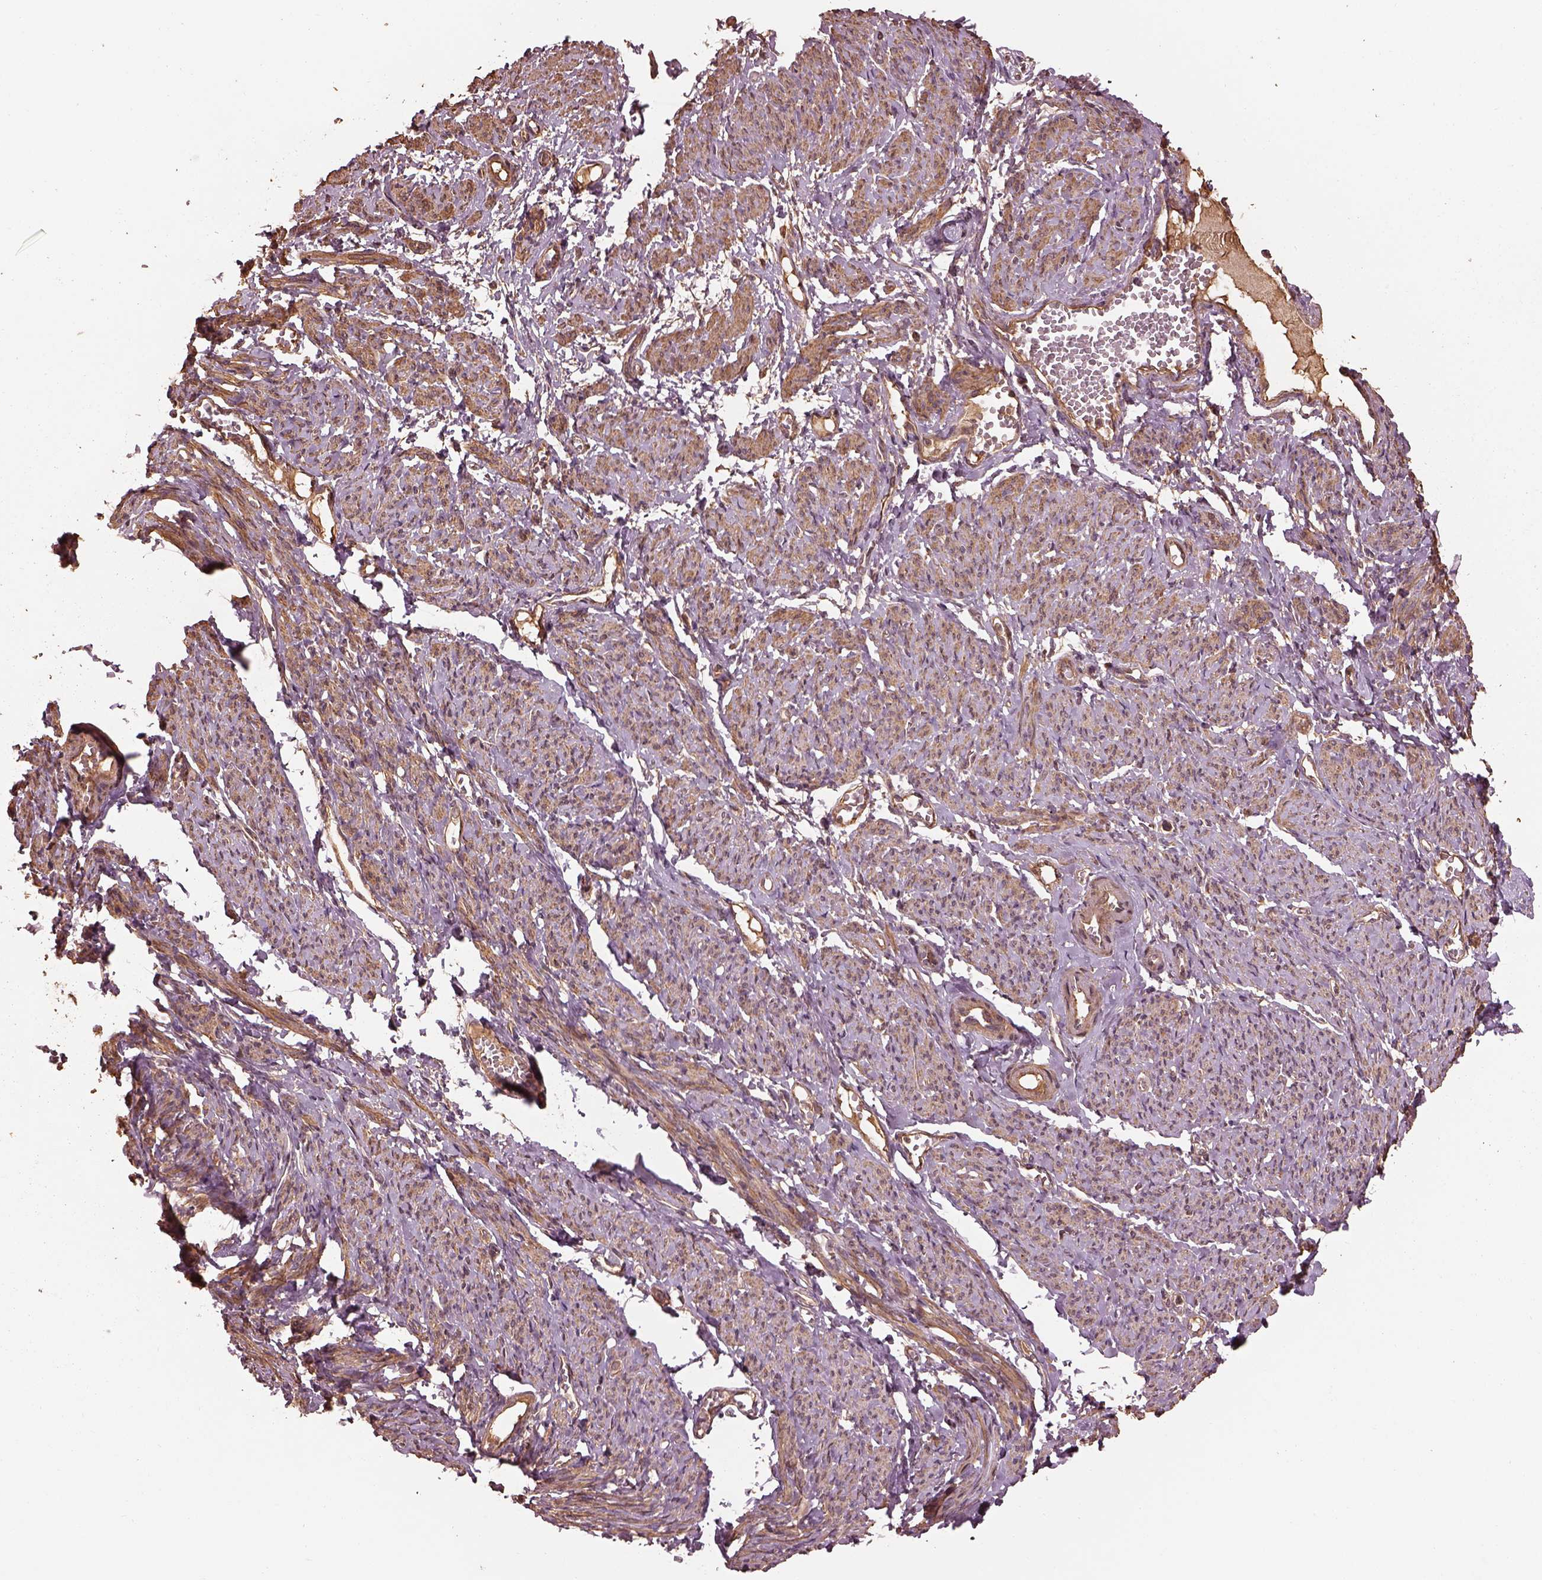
{"staining": {"intensity": "moderate", "quantity": ">75%", "location": "cytoplasmic/membranous"}, "tissue": "smooth muscle", "cell_type": "Smooth muscle cells", "image_type": "normal", "snomed": [{"axis": "morphology", "description": "Normal tissue, NOS"}, {"axis": "topography", "description": "Smooth muscle"}], "caption": "The image exhibits staining of benign smooth muscle, revealing moderate cytoplasmic/membranous protein expression (brown color) within smooth muscle cells.", "gene": "METTL4", "patient": {"sex": "female", "age": 65}}